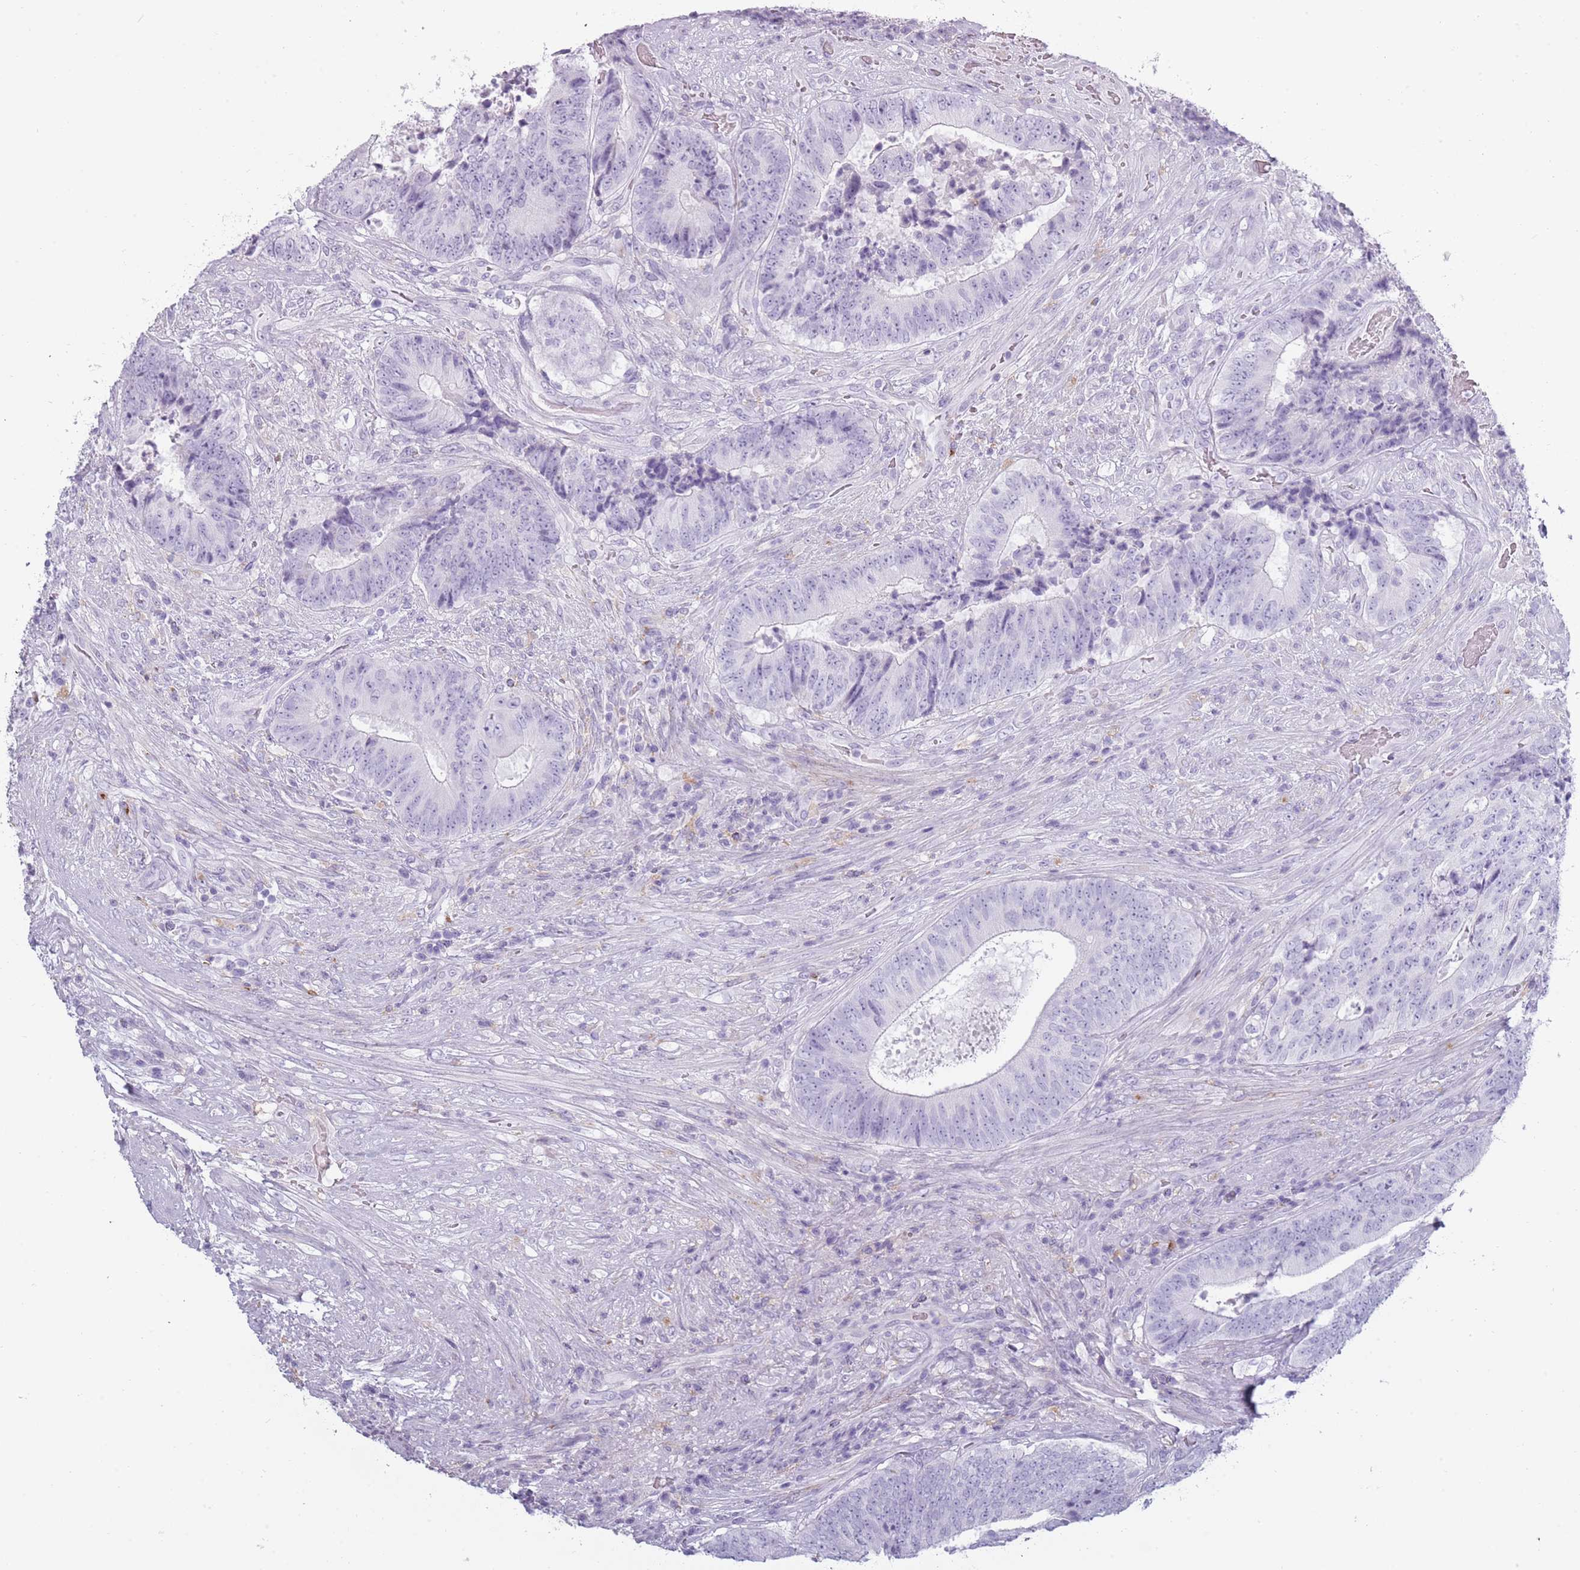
{"staining": {"intensity": "negative", "quantity": "none", "location": "none"}, "tissue": "colorectal cancer", "cell_type": "Tumor cells", "image_type": "cancer", "snomed": [{"axis": "morphology", "description": "Adenocarcinoma, NOS"}, {"axis": "topography", "description": "Rectum"}], "caption": "DAB (3,3'-diaminobenzidine) immunohistochemical staining of human adenocarcinoma (colorectal) reveals no significant expression in tumor cells.", "gene": "COLEC12", "patient": {"sex": "male", "age": 72}}